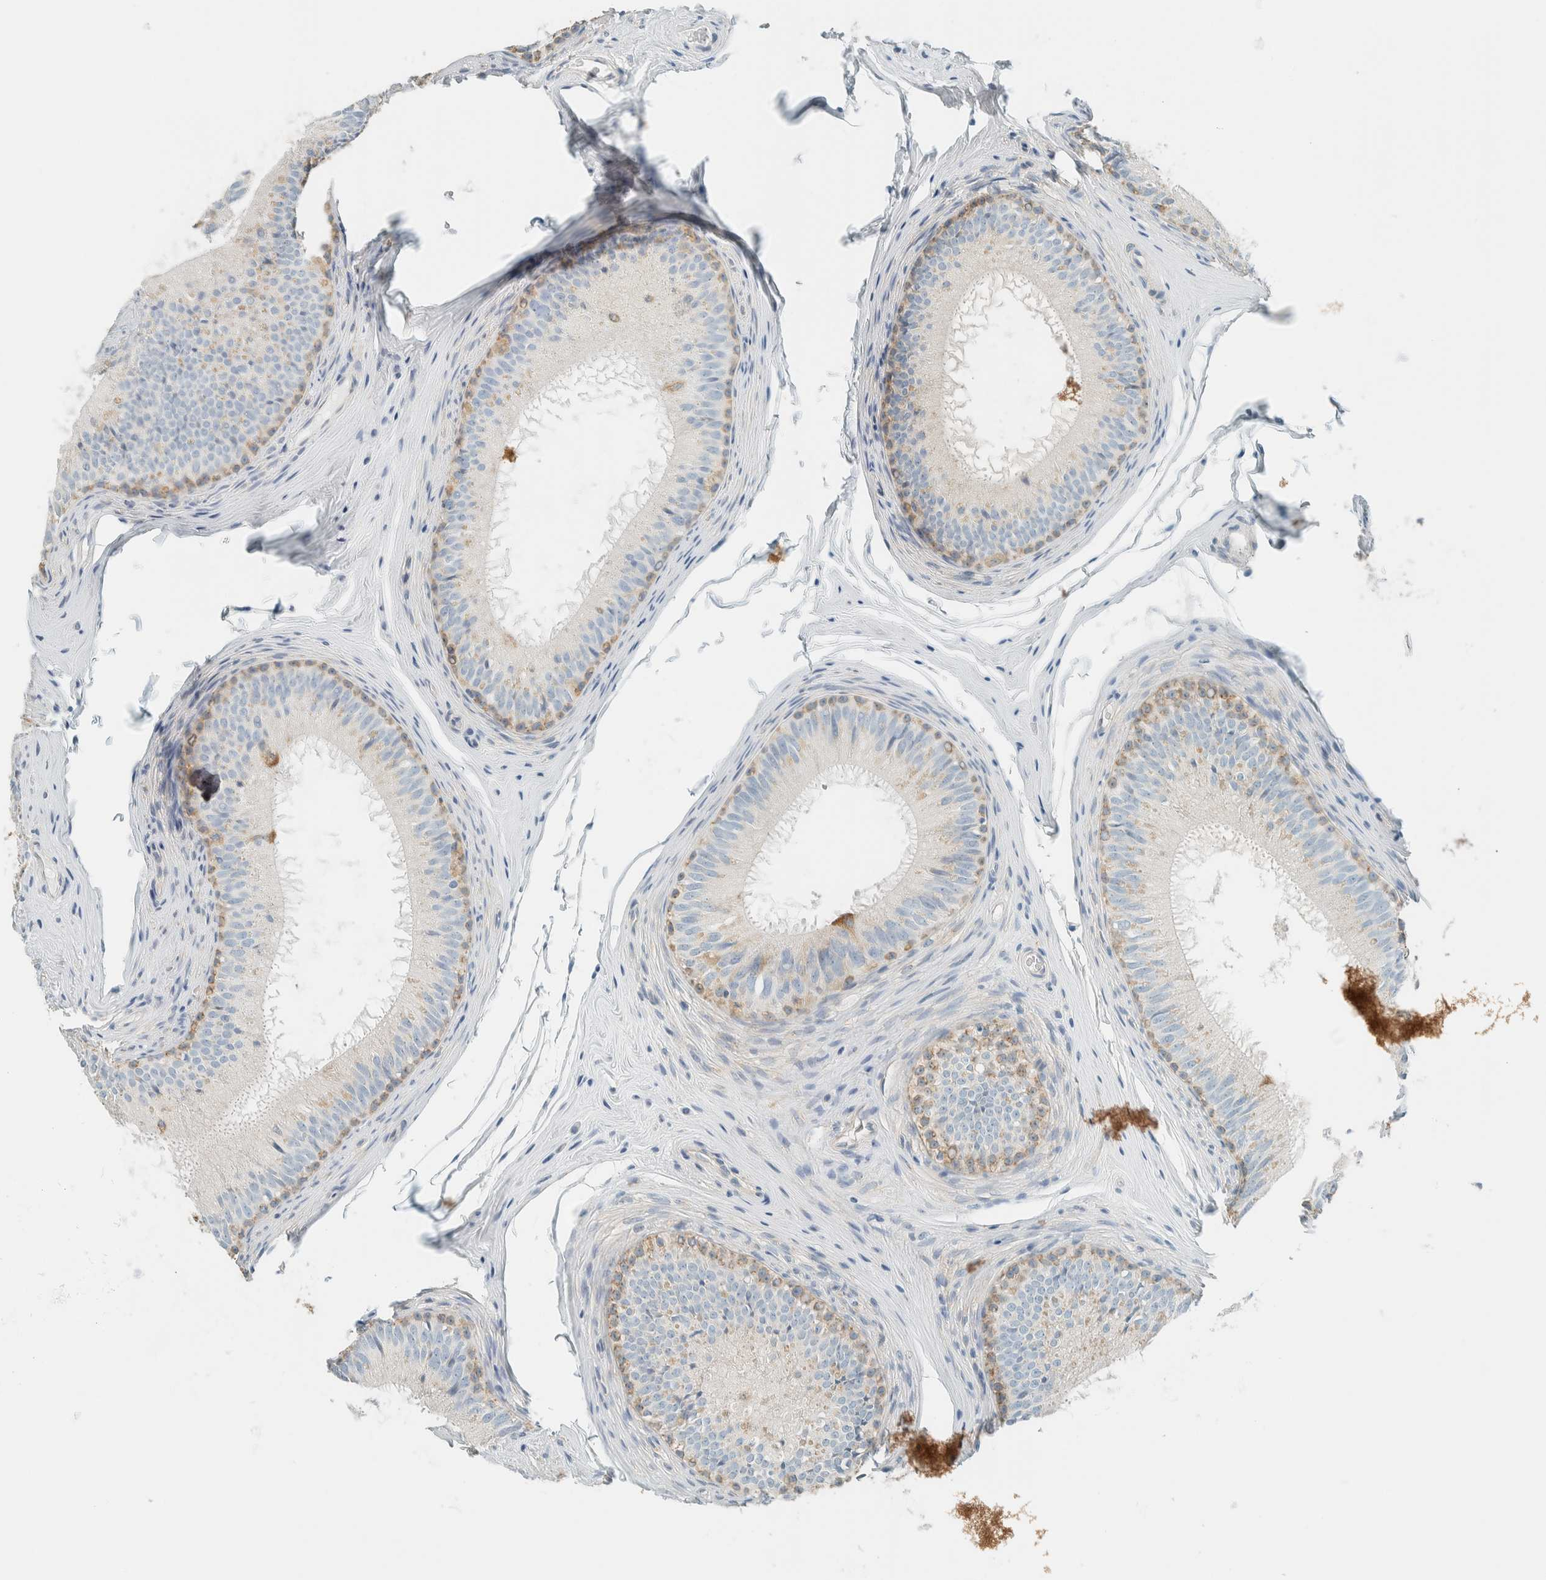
{"staining": {"intensity": "moderate", "quantity": "<25%", "location": "cytoplasmic/membranous"}, "tissue": "epididymis", "cell_type": "Glandular cells", "image_type": "normal", "snomed": [{"axis": "morphology", "description": "Normal tissue, NOS"}, {"axis": "topography", "description": "Epididymis"}], "caption": "Immunohistochemistry of benign epididymis exhibits low levels of moderate cytoplasmic/membranous staining in about <25% of glandular cells.", "gene": "ALDH7A1", "patient": {"sex": "male", "age": 32}}